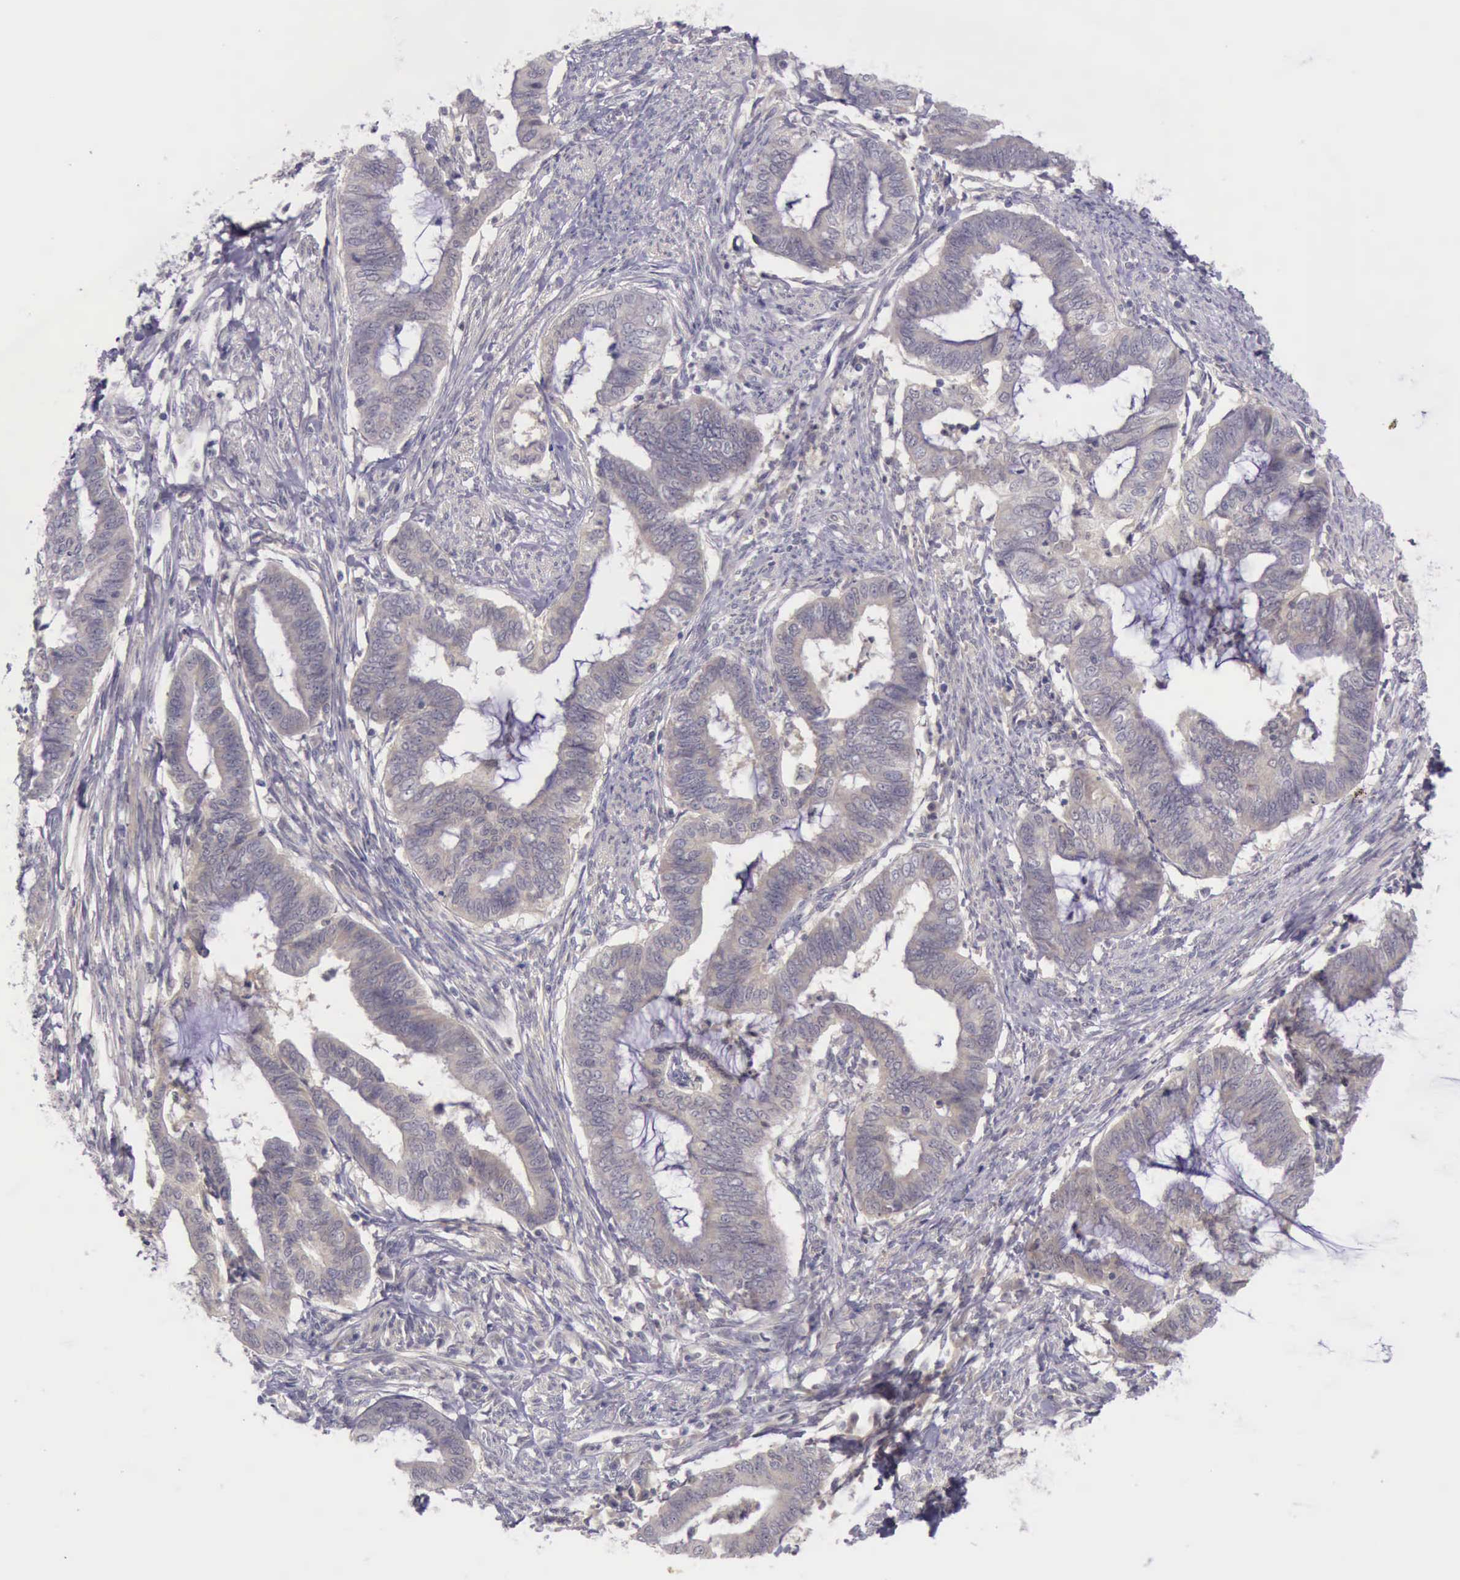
{"staining": {"intensity": "weak", "quantity": ">75%", "location": "cytoplasmic/membranous"}, "tissue": "endometrial cancer", "cell_type": "Tumor cells", "image_type": "cancer", "snomed": [{"axis": "morphology", "description": "Necrosis, NOS"}, {"axis": "morphology", "description": "Adenocarcinoma, NOS"}, {"axis": "topography", "description": "Endometrium"}], "caption": "This image demonstrates immunohistochemistry staining of endometrial adenocarcinoma, with low weak cytoplasmic/membranous staining in about >75% of tumor cells.", "gene": "ARNT2", "patient": {"sex": "female", "age": 79}}